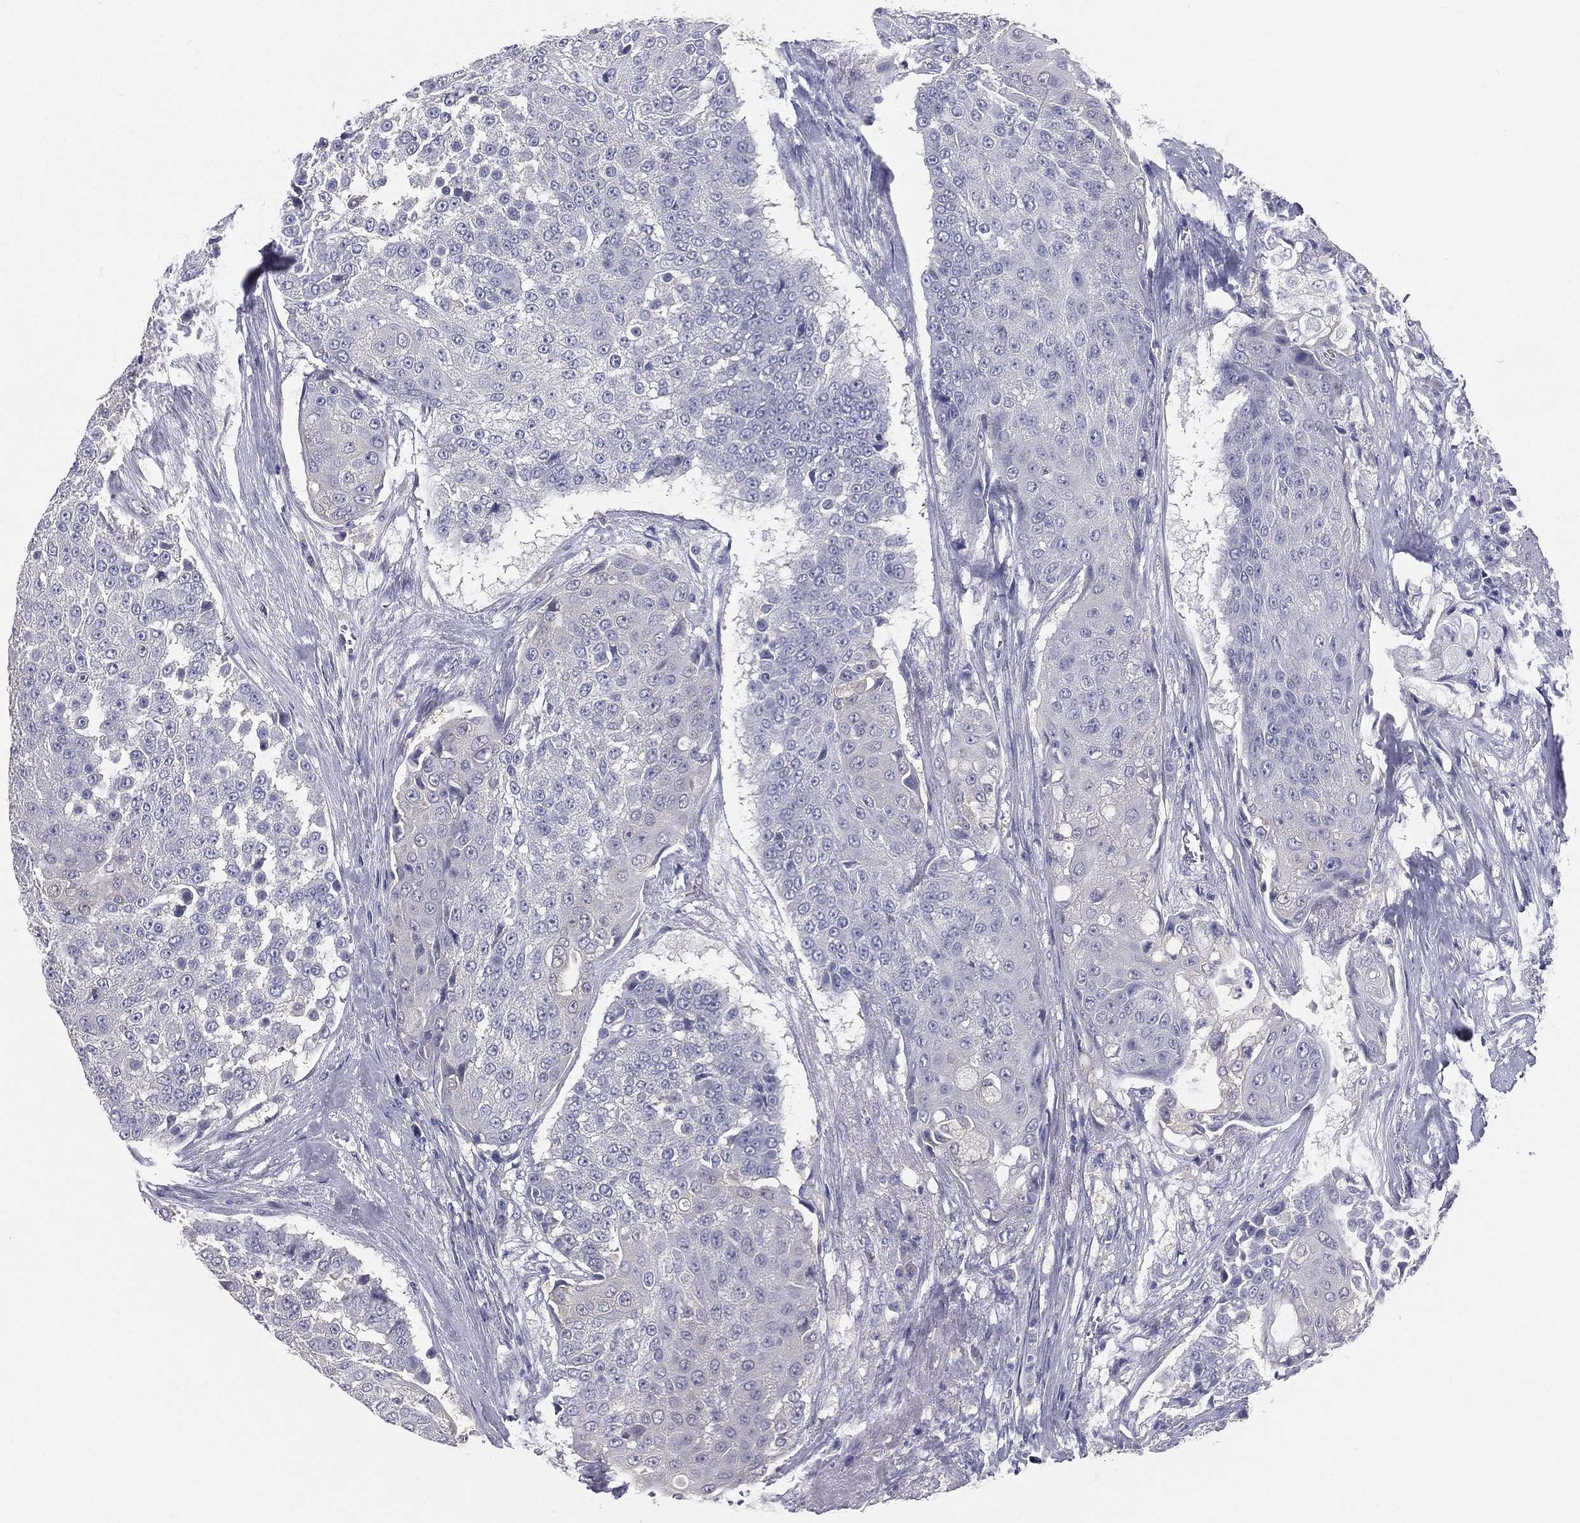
{"staining": {"intensity": "negative", "quantity": "none", "location": "none"}, "tissue": "urothelial cancer", "cell_type": "Tumor cells", "image_type": "cancer", "snomed": [{"axis": "morphology", "description": "Urothelial carcinoma, High grade"}, {"axis": "topography", "description": "Urinary bladder"}], "caption": "Urothelial cancer was stained to show a protein in brown. There is no significant positivity in tumor cells.", "gene": "MUC13", "patient": {"sex": "female", "age": 63}}